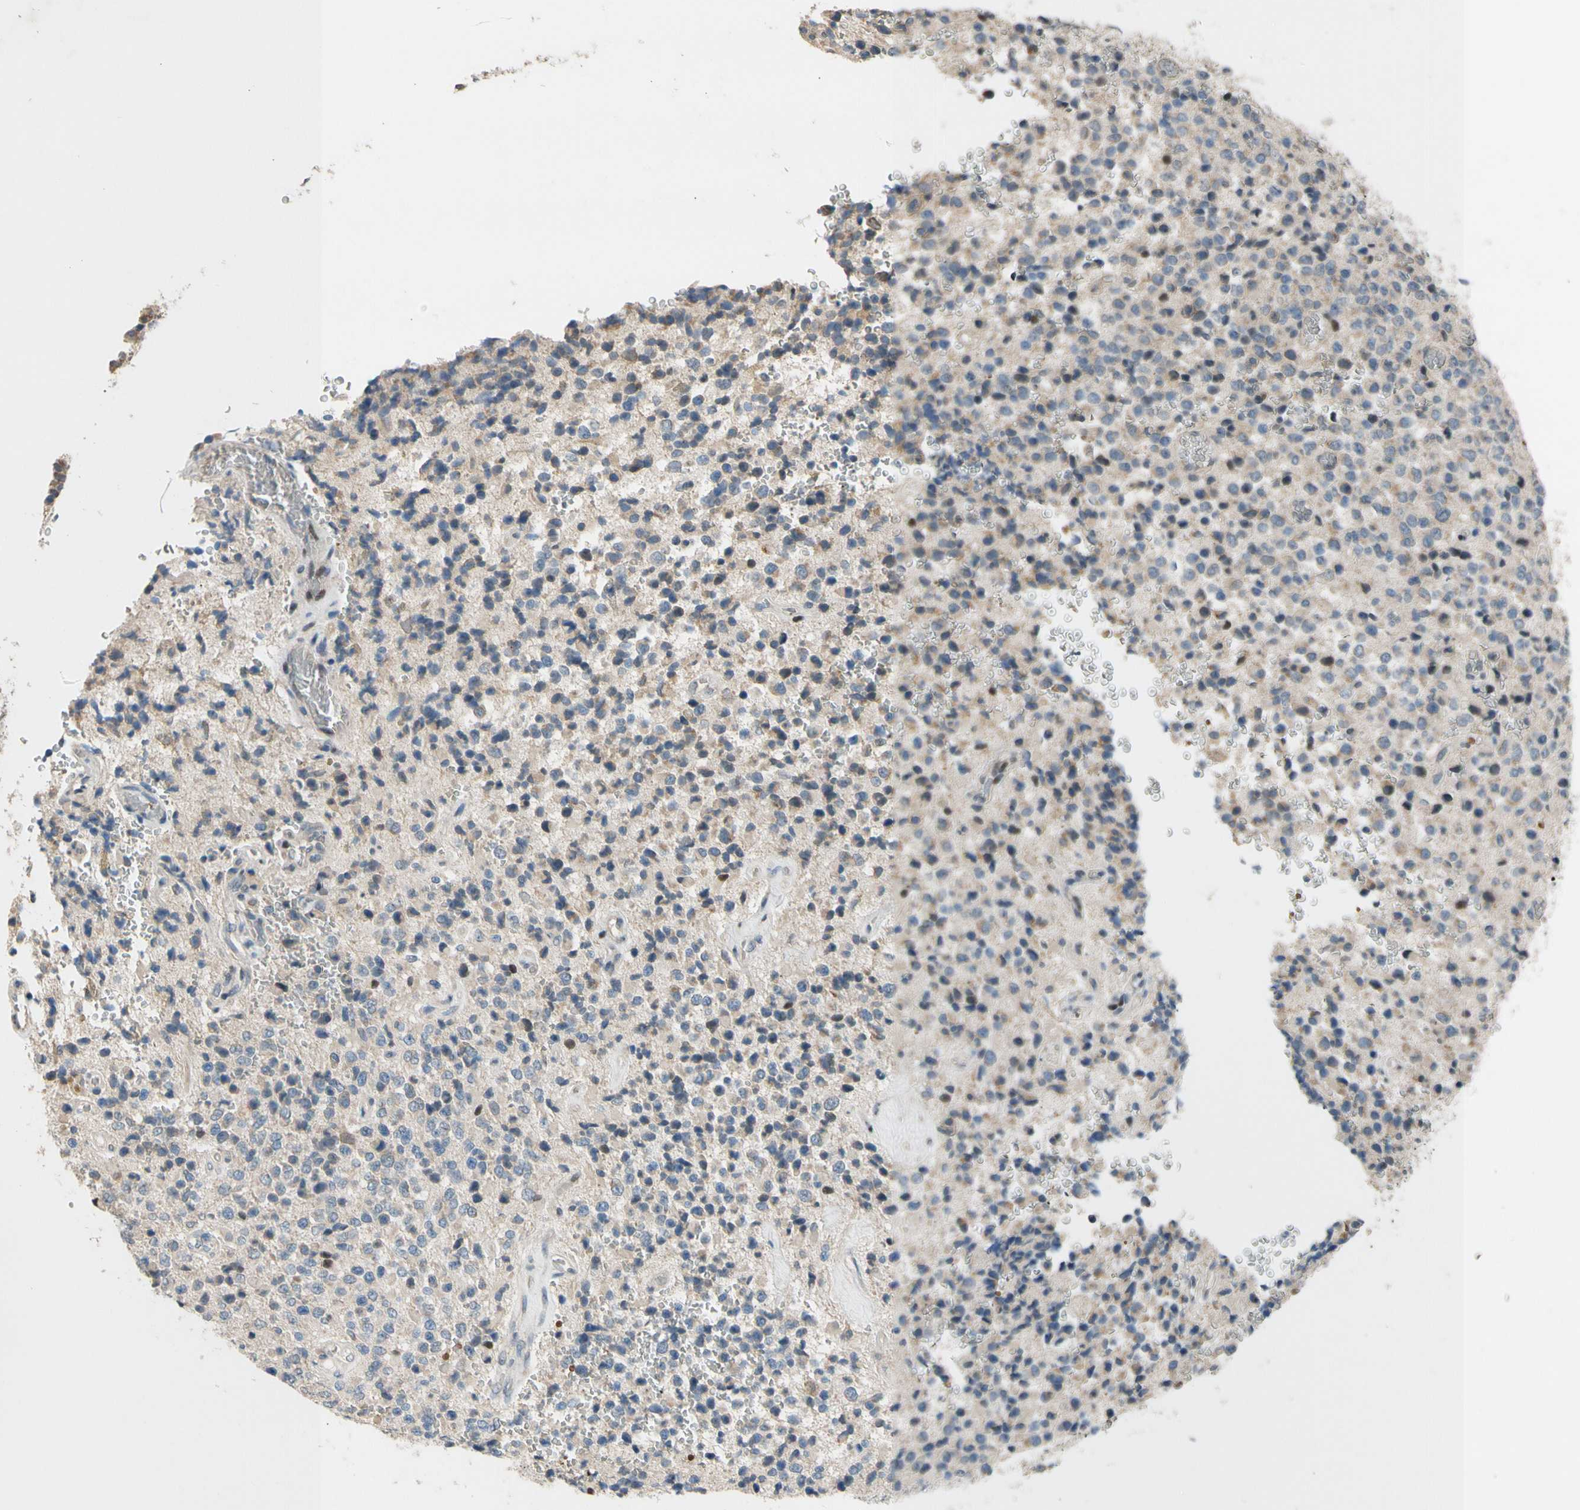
{"staining": {"intensity": "weak", "quantity": "25%-75%", "location": "cytoplasmic/membranous,nuclear"}, "tissue": "glioma", "cell_type": "Tumor cells", "image_type": "cancer", "snomed": [{"axis": "morphology", "description": "Glioma, malignant, High grade"}, {"axis": "topography", "description": "pancreas cauda"}], "caption": "Immunohistochemical staining of glioma demonstrates low levels of weak cytoplasmic/membranous and nuclear protein positivity in about 25%-75% of tumor cells. (DAB = brown stain, brightfield microscopy at high magnification).", "gene": "ZNF184", "patient": {"sex": "male", "age": 60}}